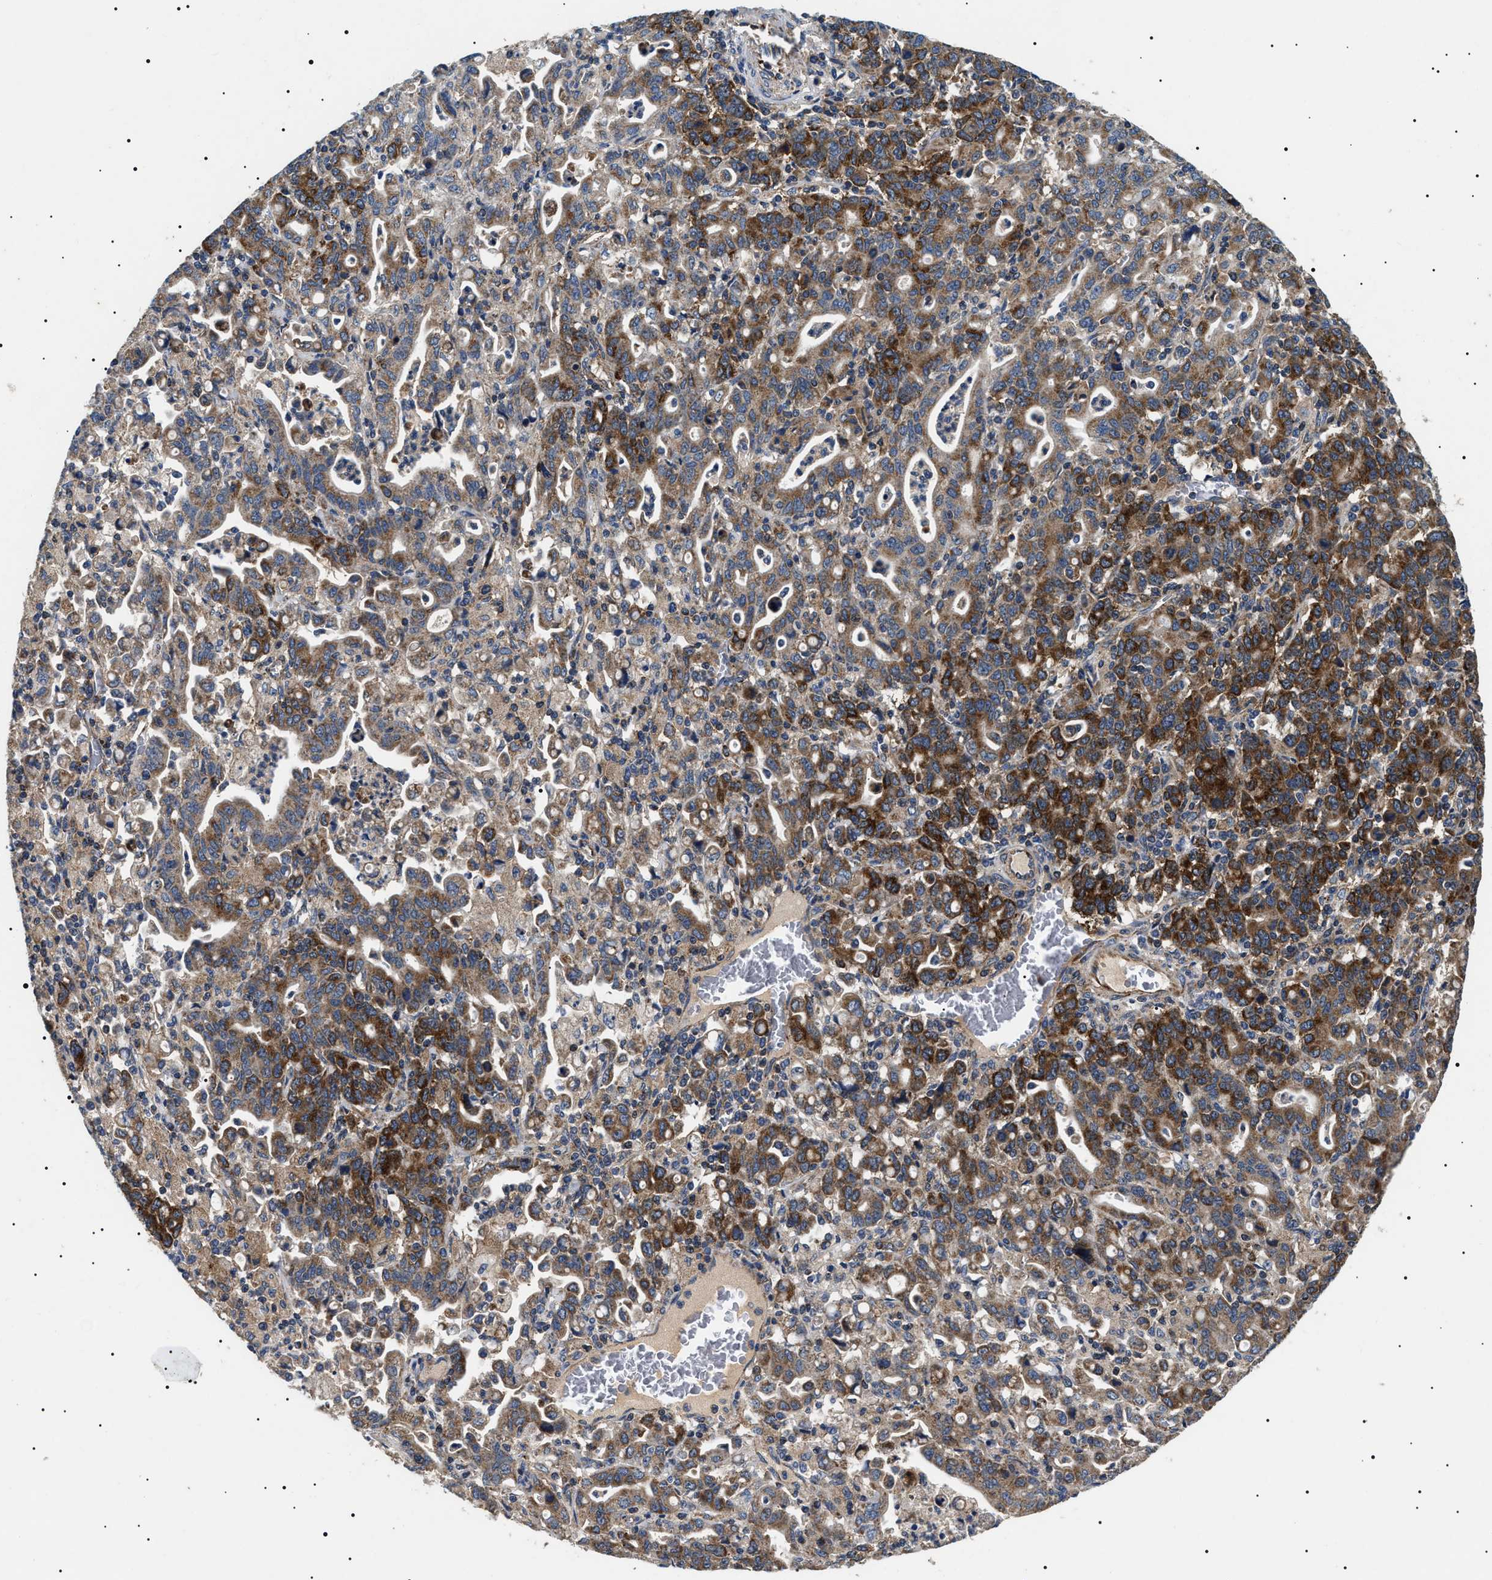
{"staining": {"intensity": "strong", "quantity": ">75%", "location": "cytoplasmic/membranous"}, "tissue": "stomach cancer", "cell_type": "Tumor cells", "image_type": "cancer", "snomed": [{"axis": "morphology", "description": "Adenocarcinoma, NOS"}, {"axis": "topography", "description": "Stomach, upper"}], "caption": "DAB immunohistochemical staining of human stomach cancer exhibits strong cytoplasmic/membranous protein staining in approximately >75% of tumor cells. (DAB (3,3'-diaminobenzidine) IHC, brown staining for protein, blue staining for nuclei).", "gene": "OXSM", "patient": {"sex": "male", "age": 69}}